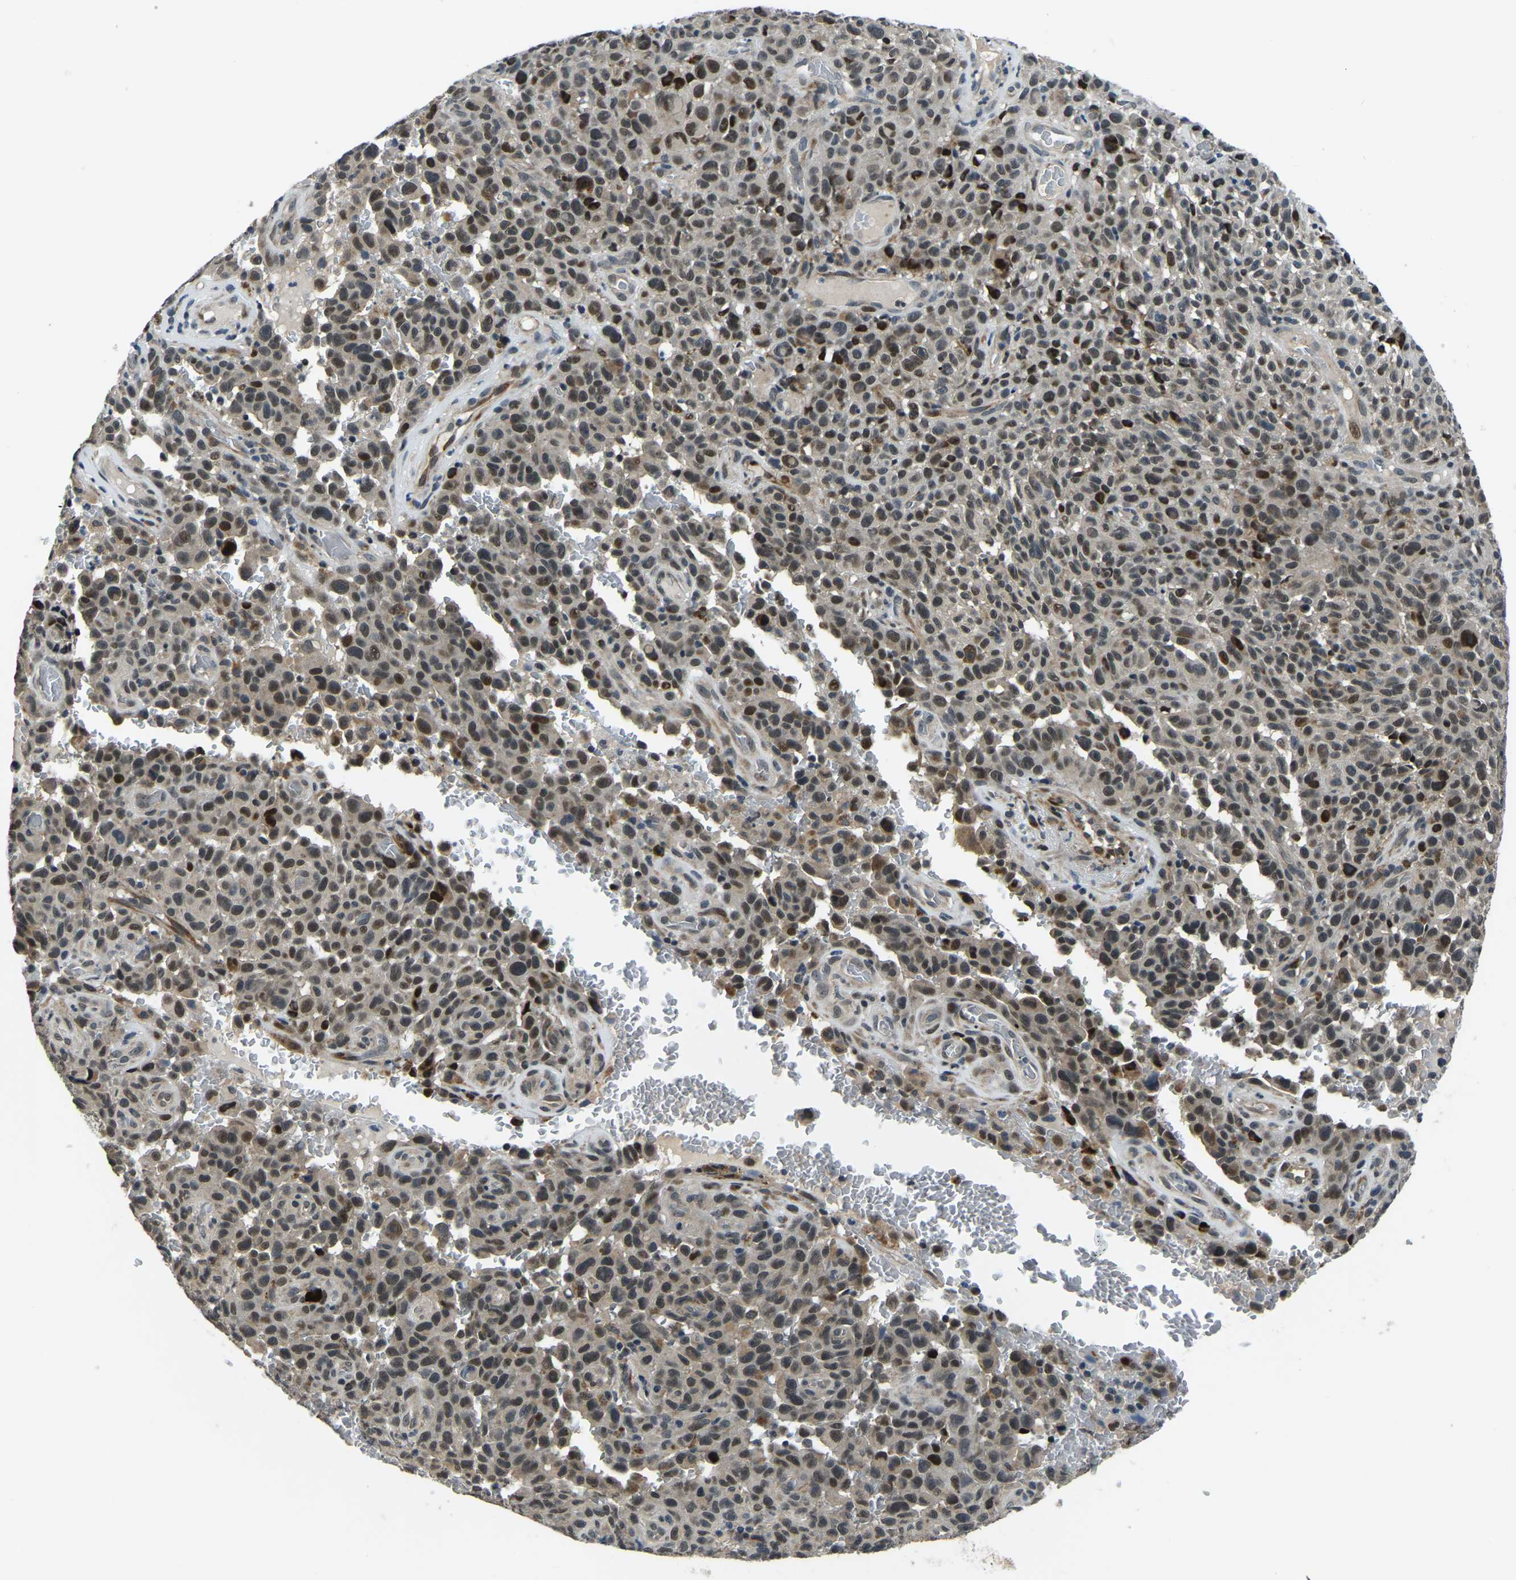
{"staining": {"intensity": "moderate", "quantity": ">75%", "location": "cytoplasmic/membranous,nuclear"}, "tissue": "melanoma", "cell_type": "Tumor cells", "image_type": "cancer", "snomed": [{"axis": "morphology", "description": "Malignant melanoma, NOS"}, {"axis": "topography", "description": "Skin"}], "caption": "A brown stain shows moderate cytoplasmic/membranous and nuclear expression of a protein in human melanoma tumor cells.", "gene": "ING2", "patient": {"sex": "female", "age": 82}}